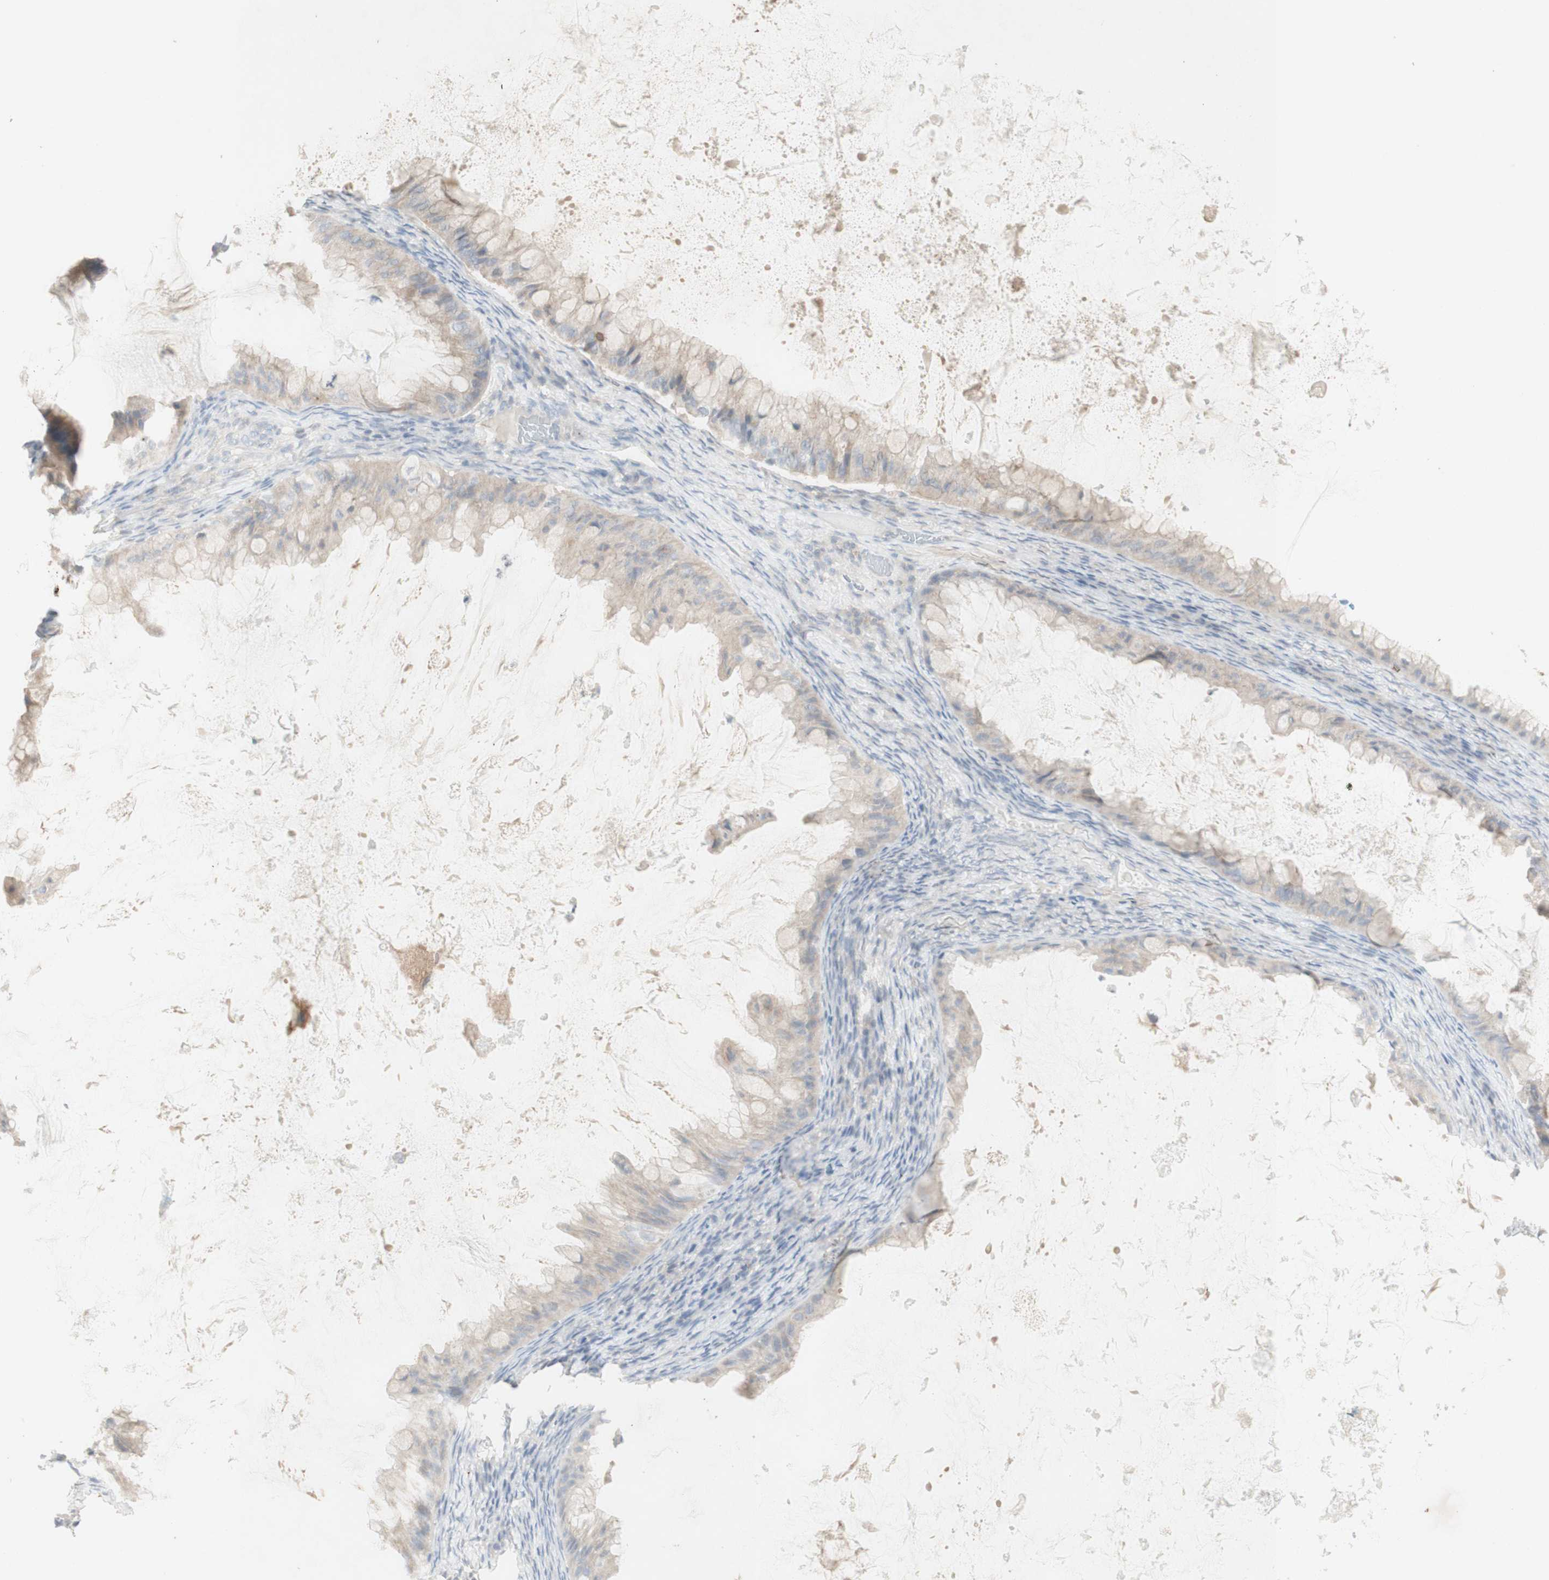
{"staining": {"intensity": "weak", "quantity": "<25%", "location": "cytoplasmic/membranous"}, "tissue": "ovarian cancer", "cell_type": "Tumor cells", "image_type": "cancer", "snomed": [{"axis": "morphology", "description": "Cystadenocarcinoma, mucinous, NOS"}, {"axis": "topography", "description": "Ovary"}], "caption": "High power microscopy micrograph of an IHC histopathology image of ovarian cancer (mucinous cystadenocarcinoma), revealing no significant staining in tumor cells. (DAB immunohistochemistry (IHC) visualized using brightfield microscopy, high magnification).", "gene": "ATP6V1B1", "patient": {"sex": "female", "age": 61}}